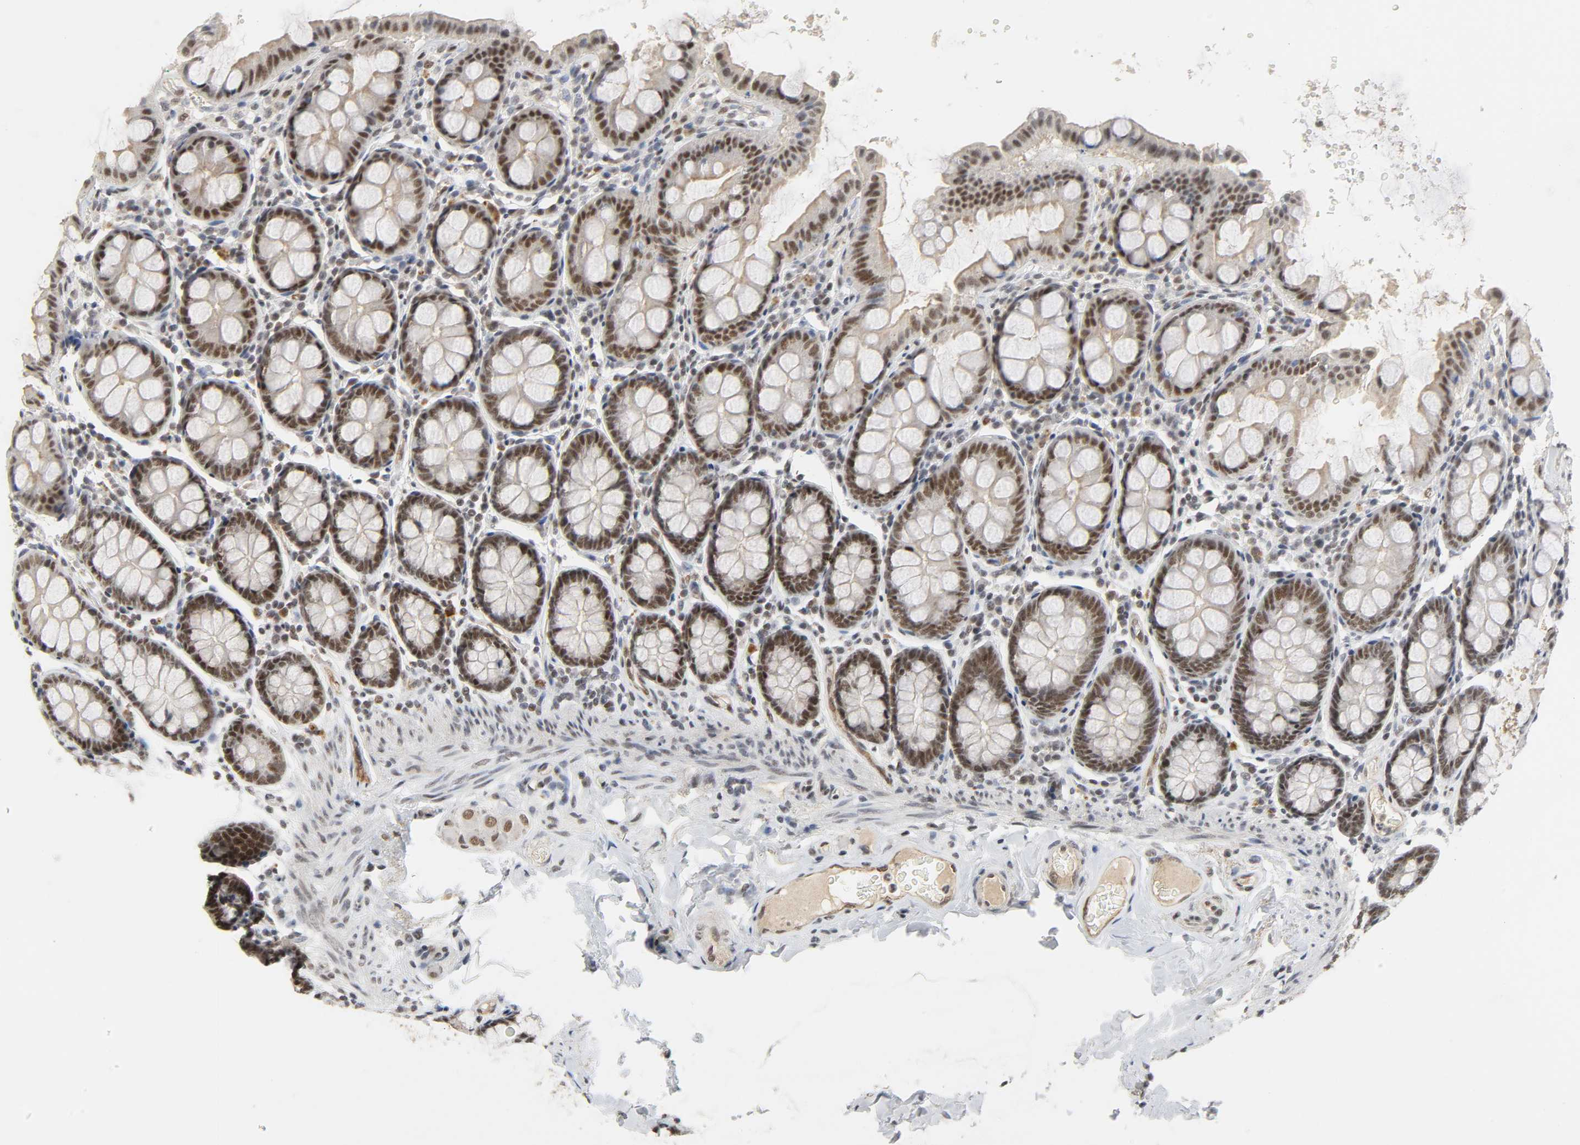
{"staining": {"intensity": "moderate", "quantity": ">75%", "location": "nuclear"}, "tissue": "colon", "cell_type": "Endothelial cells", "image_type": "normal", "snomed": [{"axis": "morphology", "description": "Normal tissue, NOS"}, {"axis": "topography", "description": "Colon"}], "caption": "The immunohistochemical stain shows moderate nuclear positivity in endothelial cells of unremarkable colon. Immunohistochemistry (ihc) stains the protein of interest in brown and the nuclei are stained blue.", "gene": "NCOA6", "patient": {"sex": "female", "age": 61}}